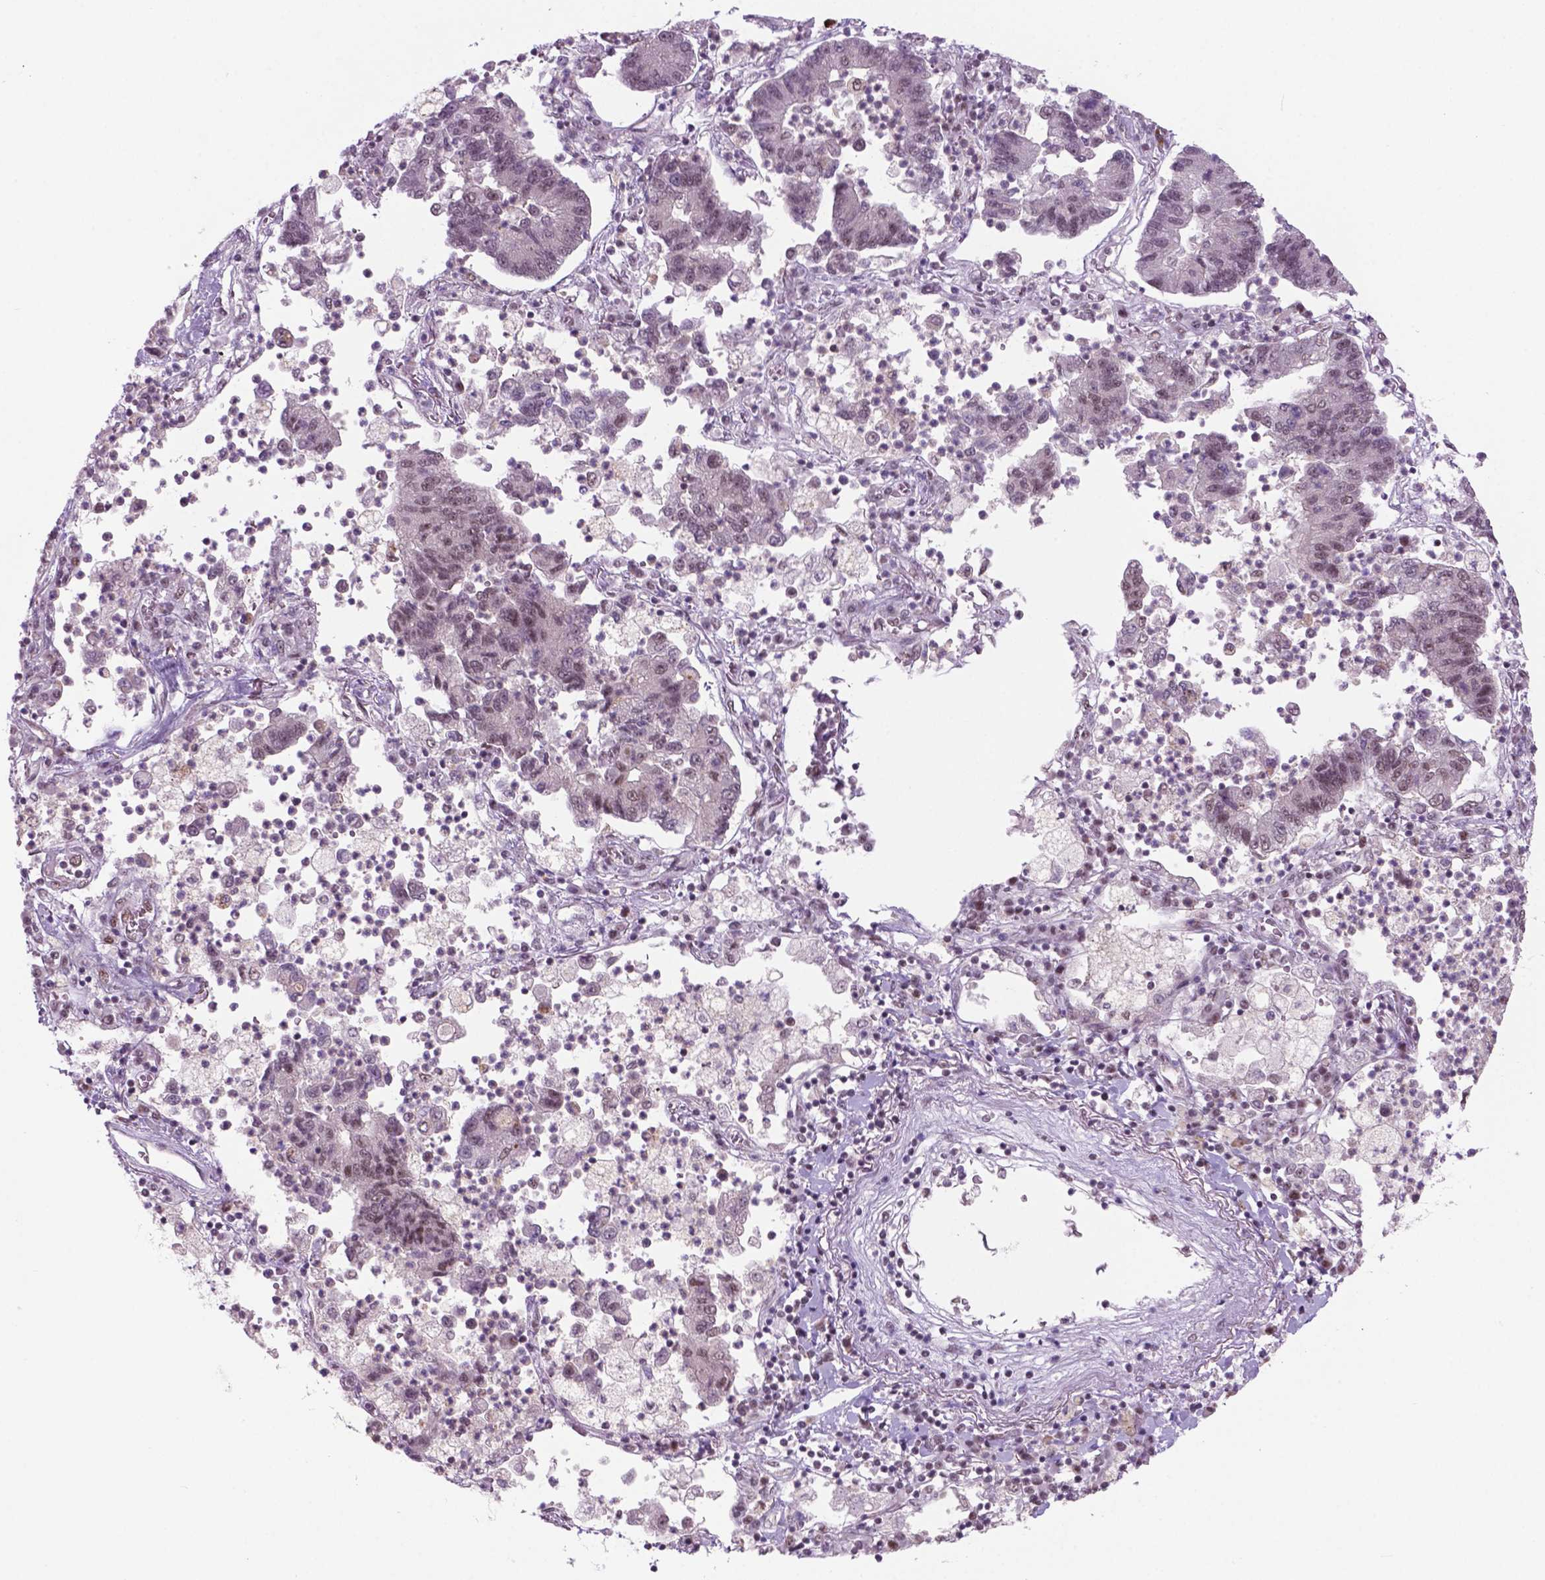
{"staining": {"intensity": "weak", "quantity": "25%-75%", "location": "nuclear"}, "tissue": "lung cancer", "cell_type": "Tumor cells", "image_type": "cancer", "snomed": [{"axis": "morphology", "description": "Adenocarcinoma, NOS"}, {"axis": "topography", "description": "Lung"}], "caption": "Immunohistochemistry photomicrograph of neoplastic tissue: adenocarcinoma (lung) stained using IHC shows low levels of weak protein expression localized specifically in the nuclear of tumor cells, appearing as a nuclear brown color.", "gene": "PHAX", "patient": {"sex": "female", "age": 57}}